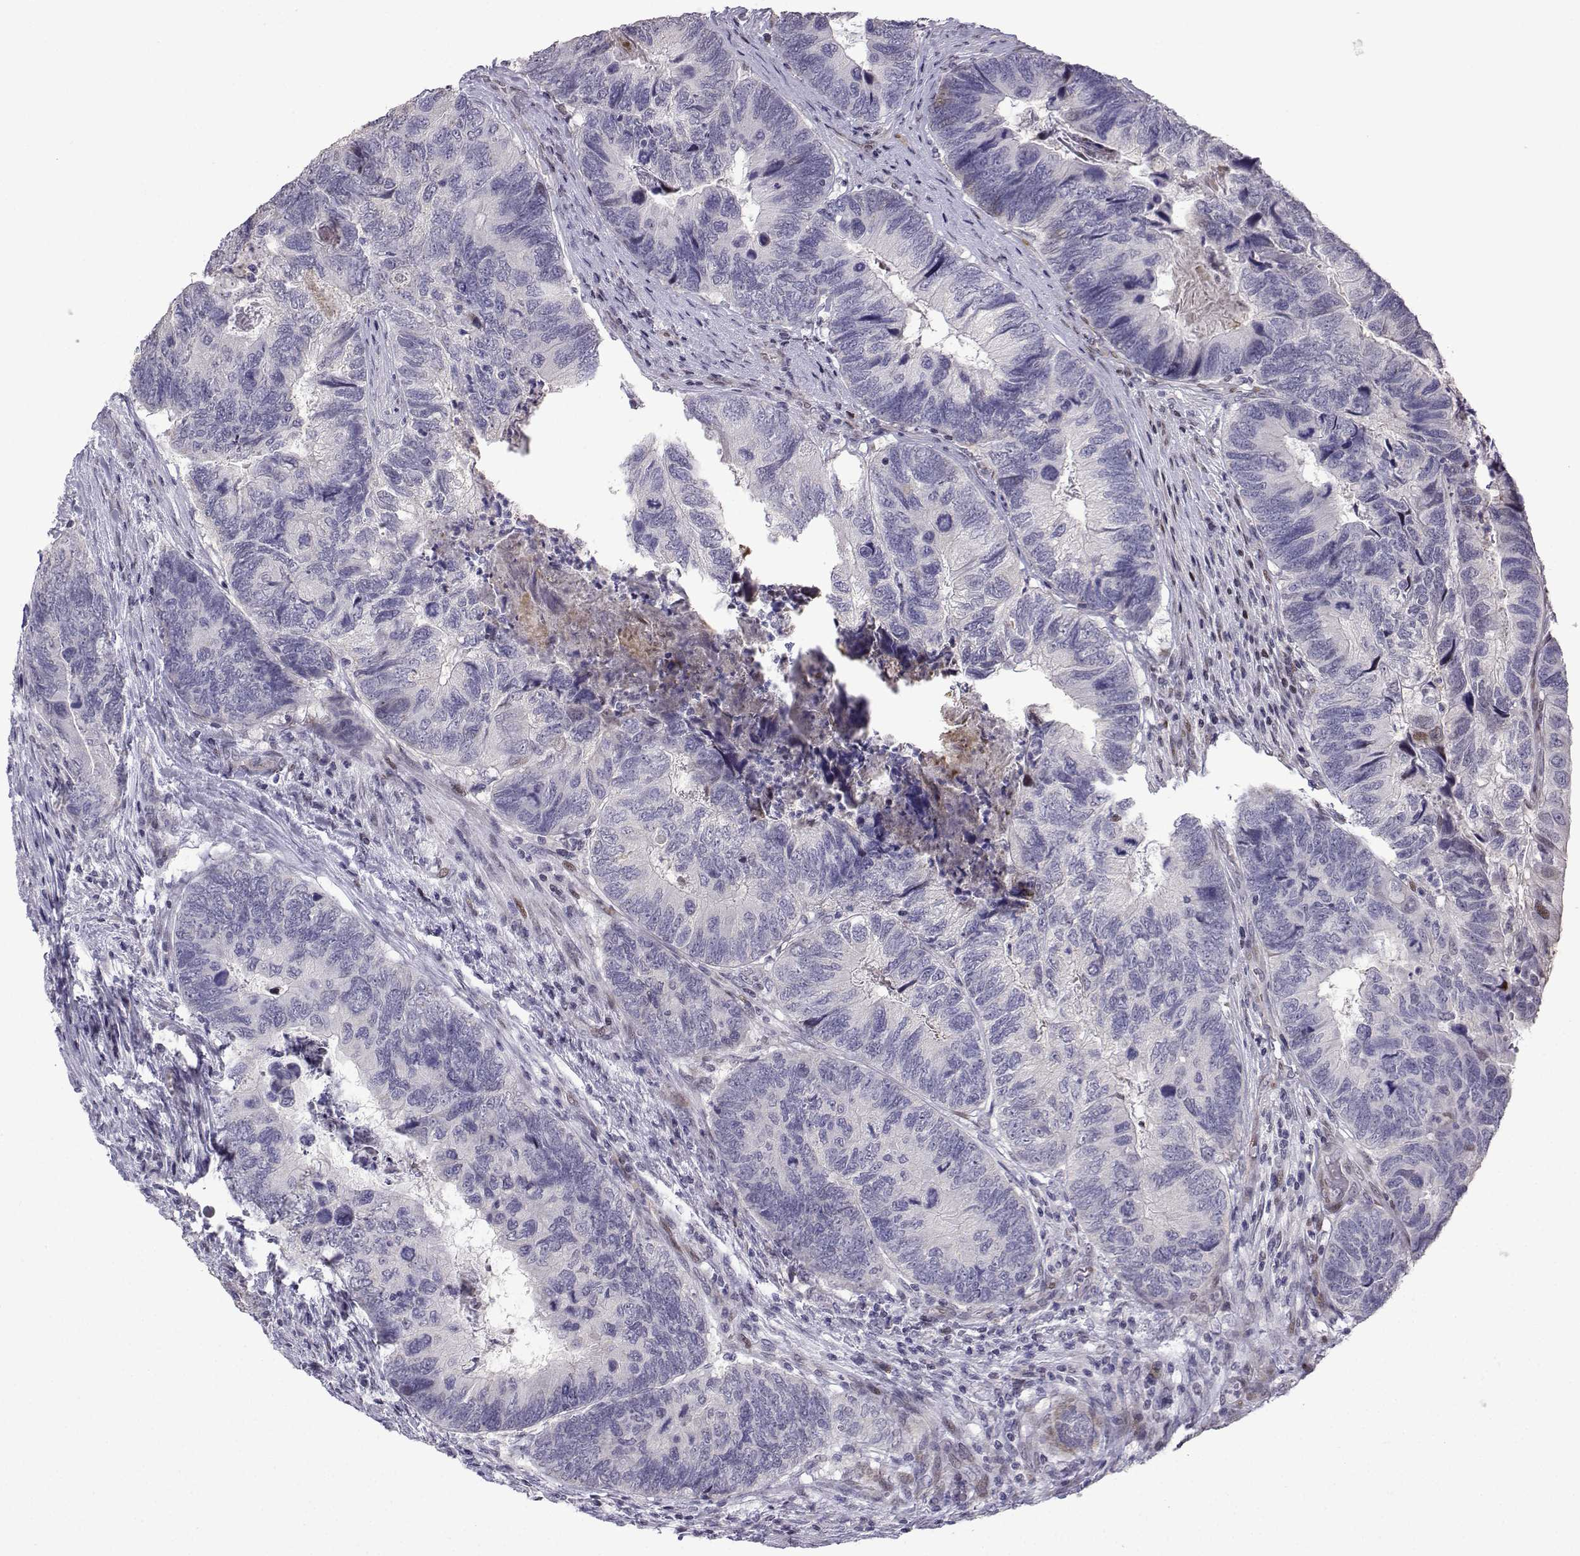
{"staining": {"intensity": "negative", "quantity": "none", "location": "none"}, "tissue": "colorectal cancer", "cell_type": "Tumor cells", "image_type": "cancer", "snomed": [{"axis": "morphology", "description": "Adenocarcinoma, NOS"}, {"axis": "topography", "description": "Colon"}], "caption": "This image is of colorectal adenocarcinoma stained with immunohistochemistry to label a protein in brown with the nuclei are counter-stained blue. There is no positivity in tumor cells. Nuclei are stained in blue.", "gene": "CFAP70", "patient": {"sex": "female", "age": 67}}